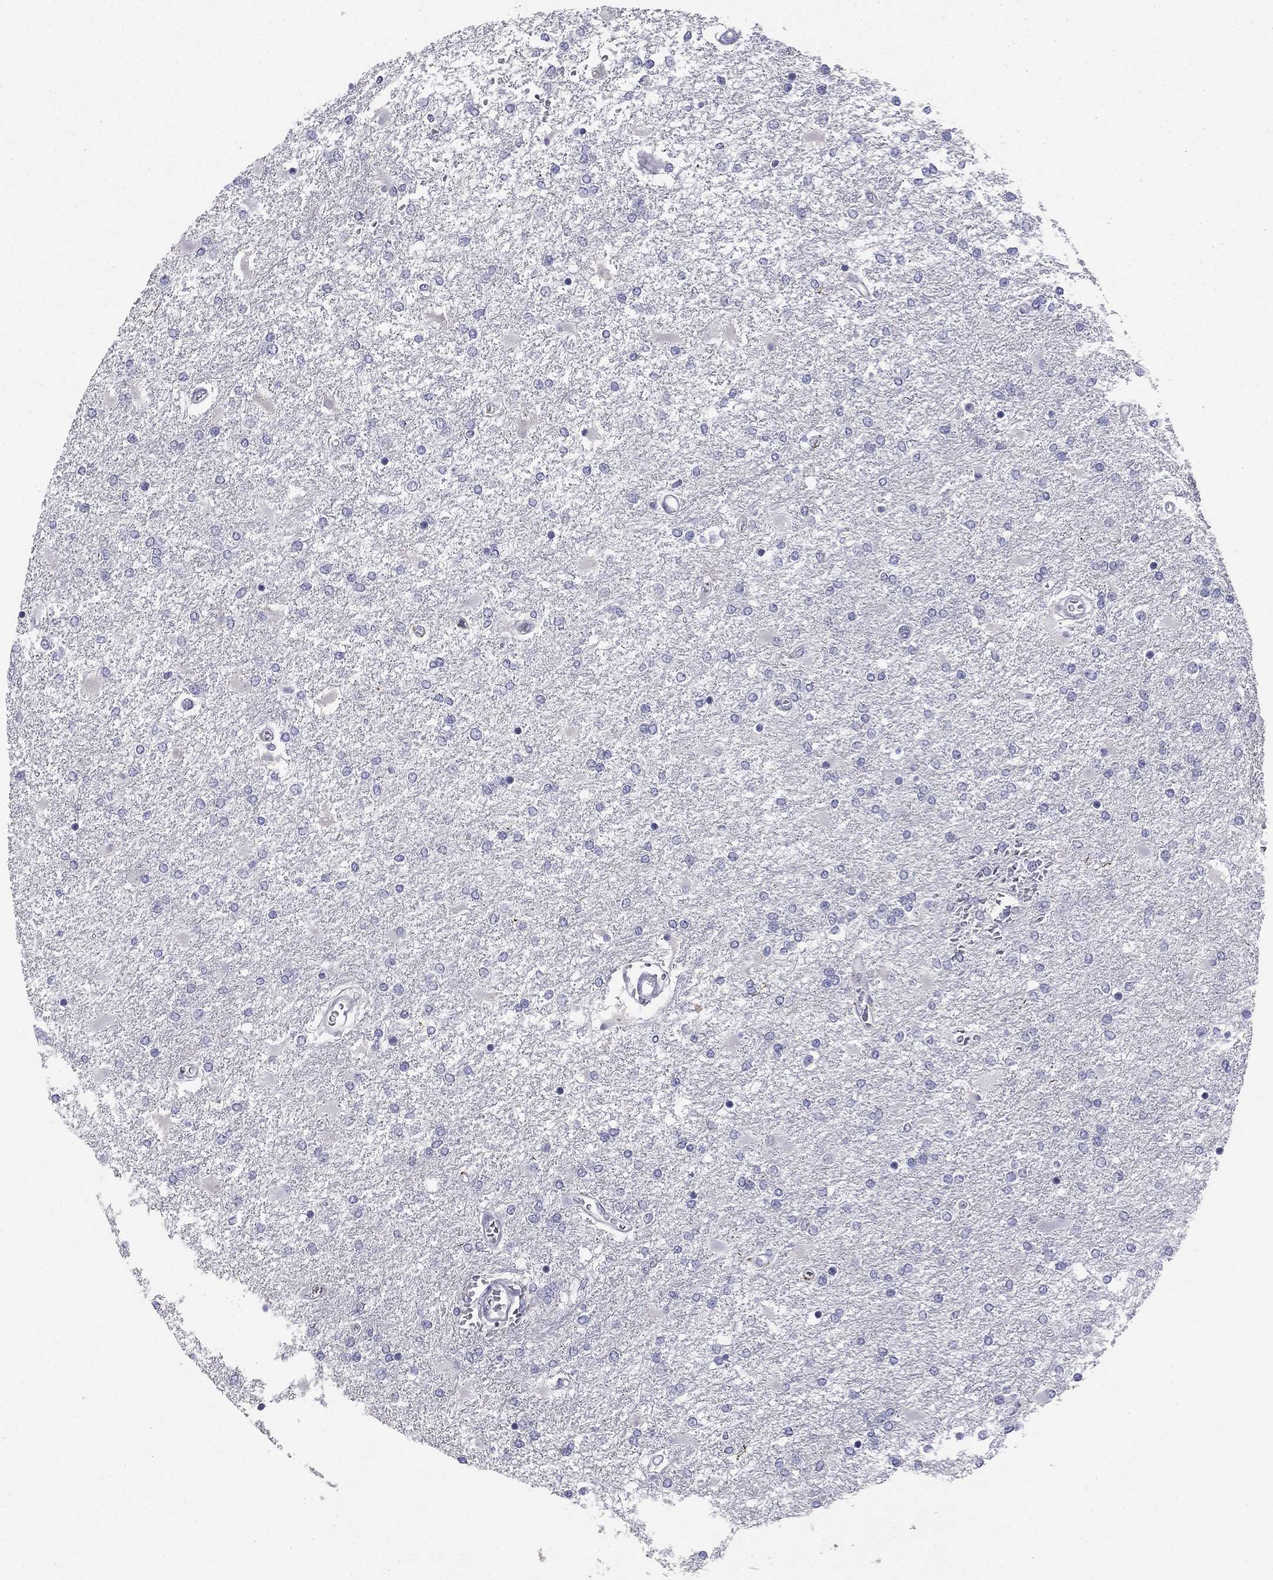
{"staining": {"intensity": "negative", "quantity": "none", "location": "none"}, "tissue": "glioma", "cell_type": "Tumor cells", "image_type": "cancer", "snomed": [{"axis": "morphology", "description": "Glioma, malignant, High grade"}, {"axis": "topography", "description": "Cerebral cortex"}], "caption": "Micrograph shows no significant protein staining in tumor cells of malignant glioma (high-grade).", "gene": "TFAP2B", "patient": {"sex": "male", "age": 79}}